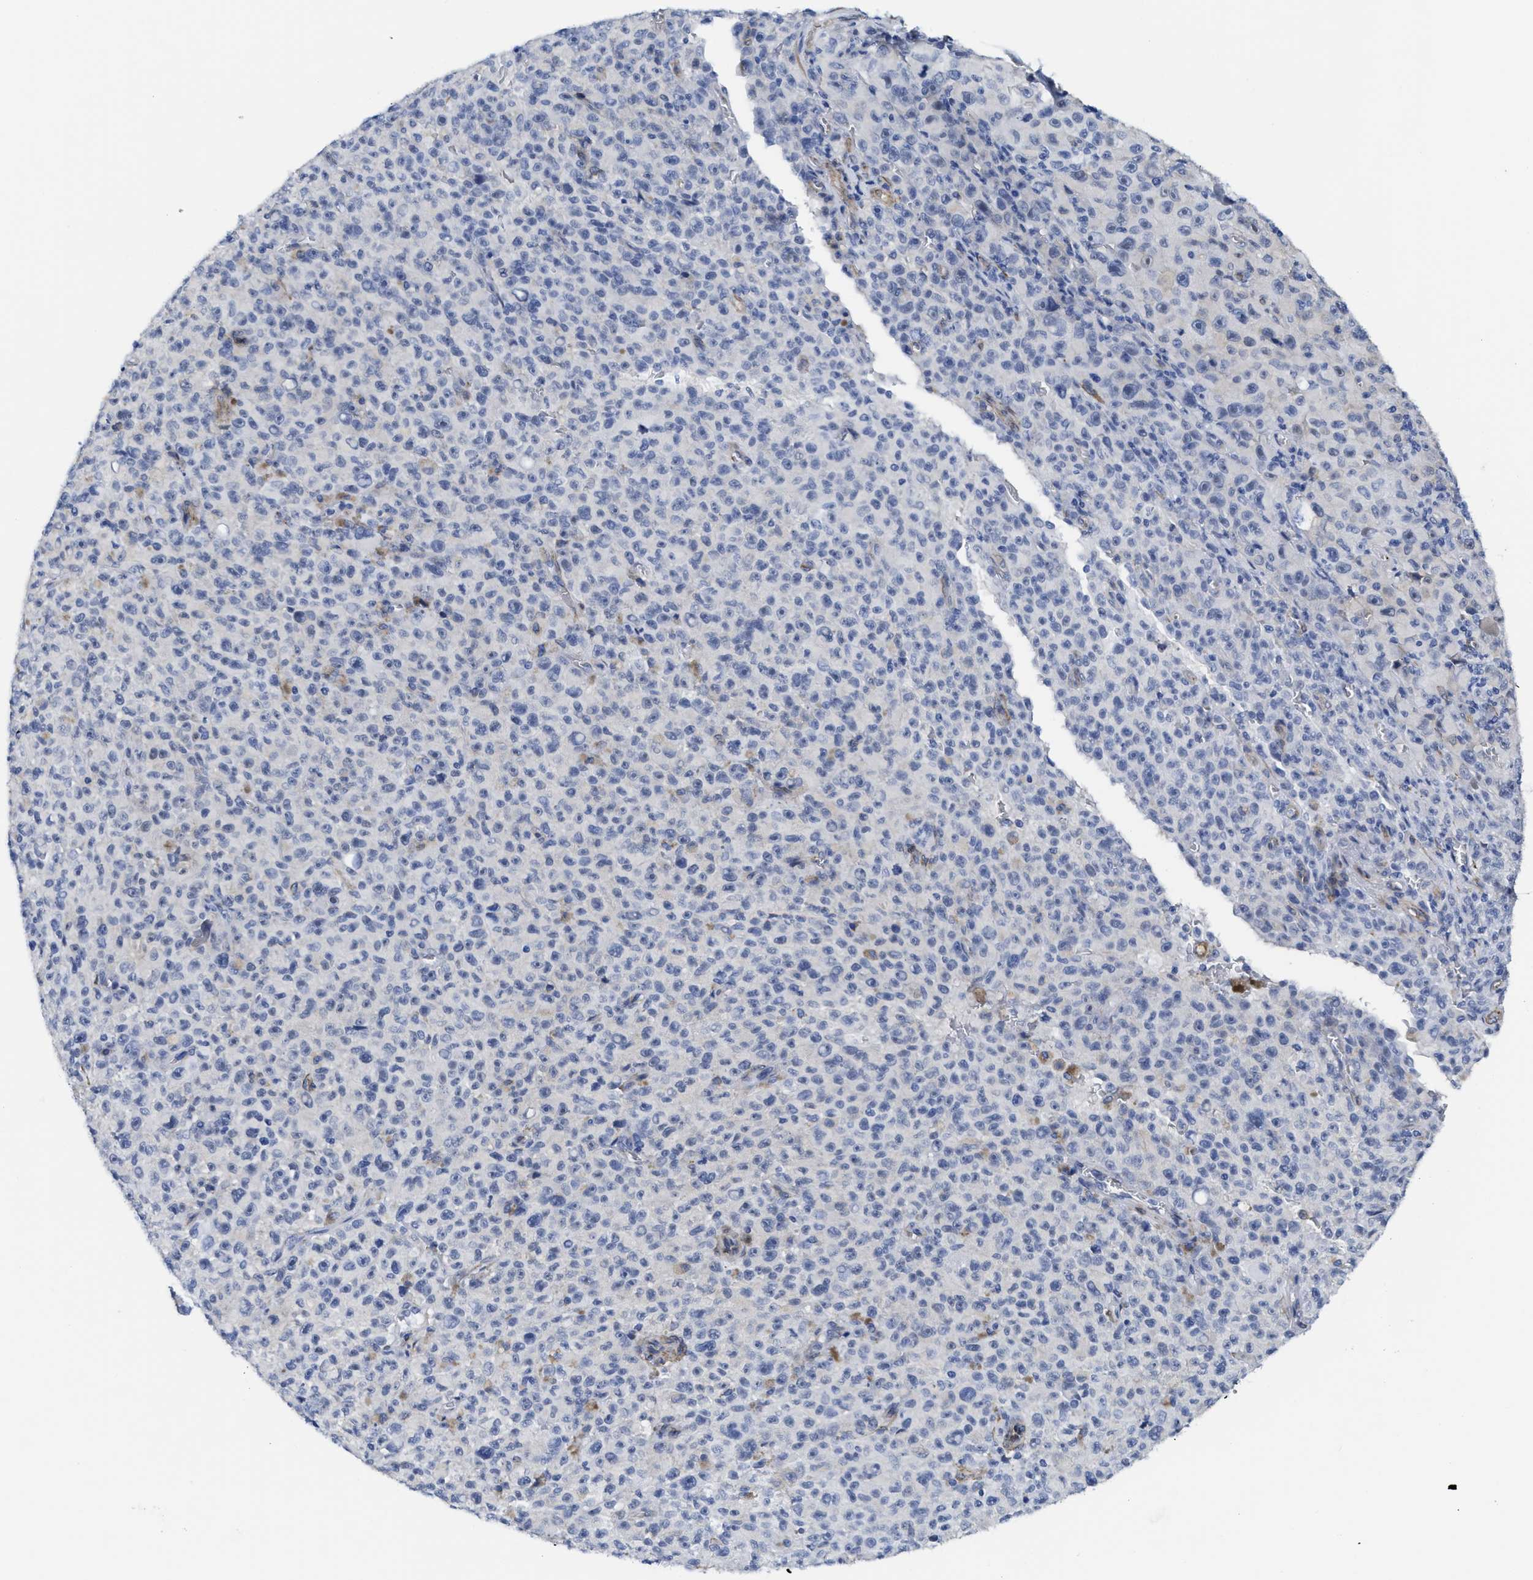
{"staining": {"intensity": "negative", "quantity": "none", "location": "none"}, "tissue": "melanoma", "cell_type": "Tumor cells", "image_type": "cancer", "snomed": [{"axis": "morphology", "description": "Malignant melanoma, NOS"}, {"axis": "topography", "description": "Skin"}], "caption": "Tumor cells show no significant protein expression in malignant melanoma.", "gene": "TUB", "patient": {"sex": "female", "age": 82}}